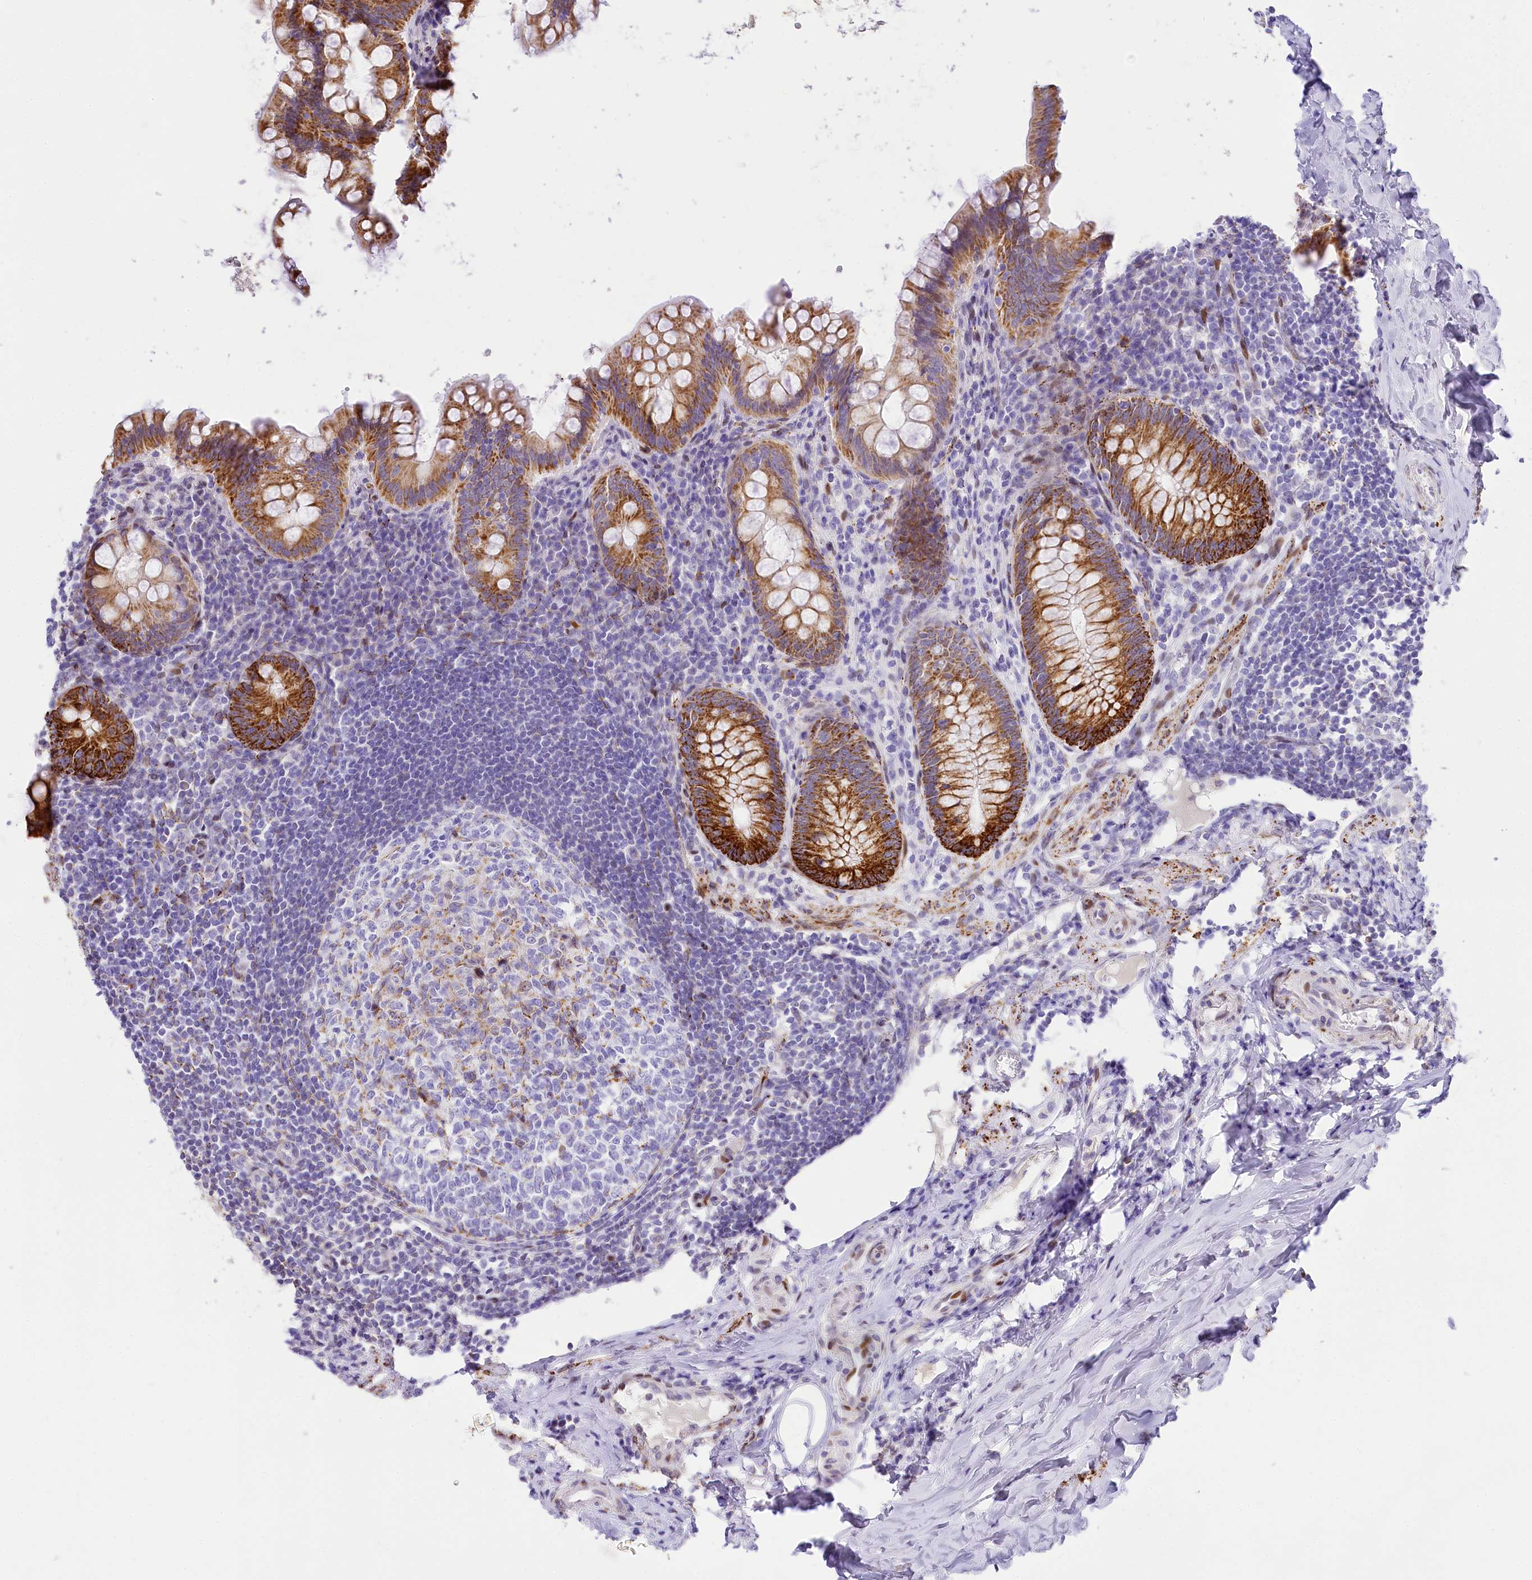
{"staining": {"intensity": "strong", "quantity": ">75%", "location": "cytoplasmic/membranous"}, "tissue": "appendix", "cell_type": "Glandular cells", "image_type": "normal", "snomed": [{"axis": "morphology", "description": "Normal tissue, NOS"}, {"axis": "topography", "description": "Appendix"}], "caption": "A brown stain labels strong cytoplasmic/membranous positivity of a protein in glandular cells of unremarkable human appendix.", "gene": "PPIP5K2", "patient": {"sex": "female", "age": 33}}